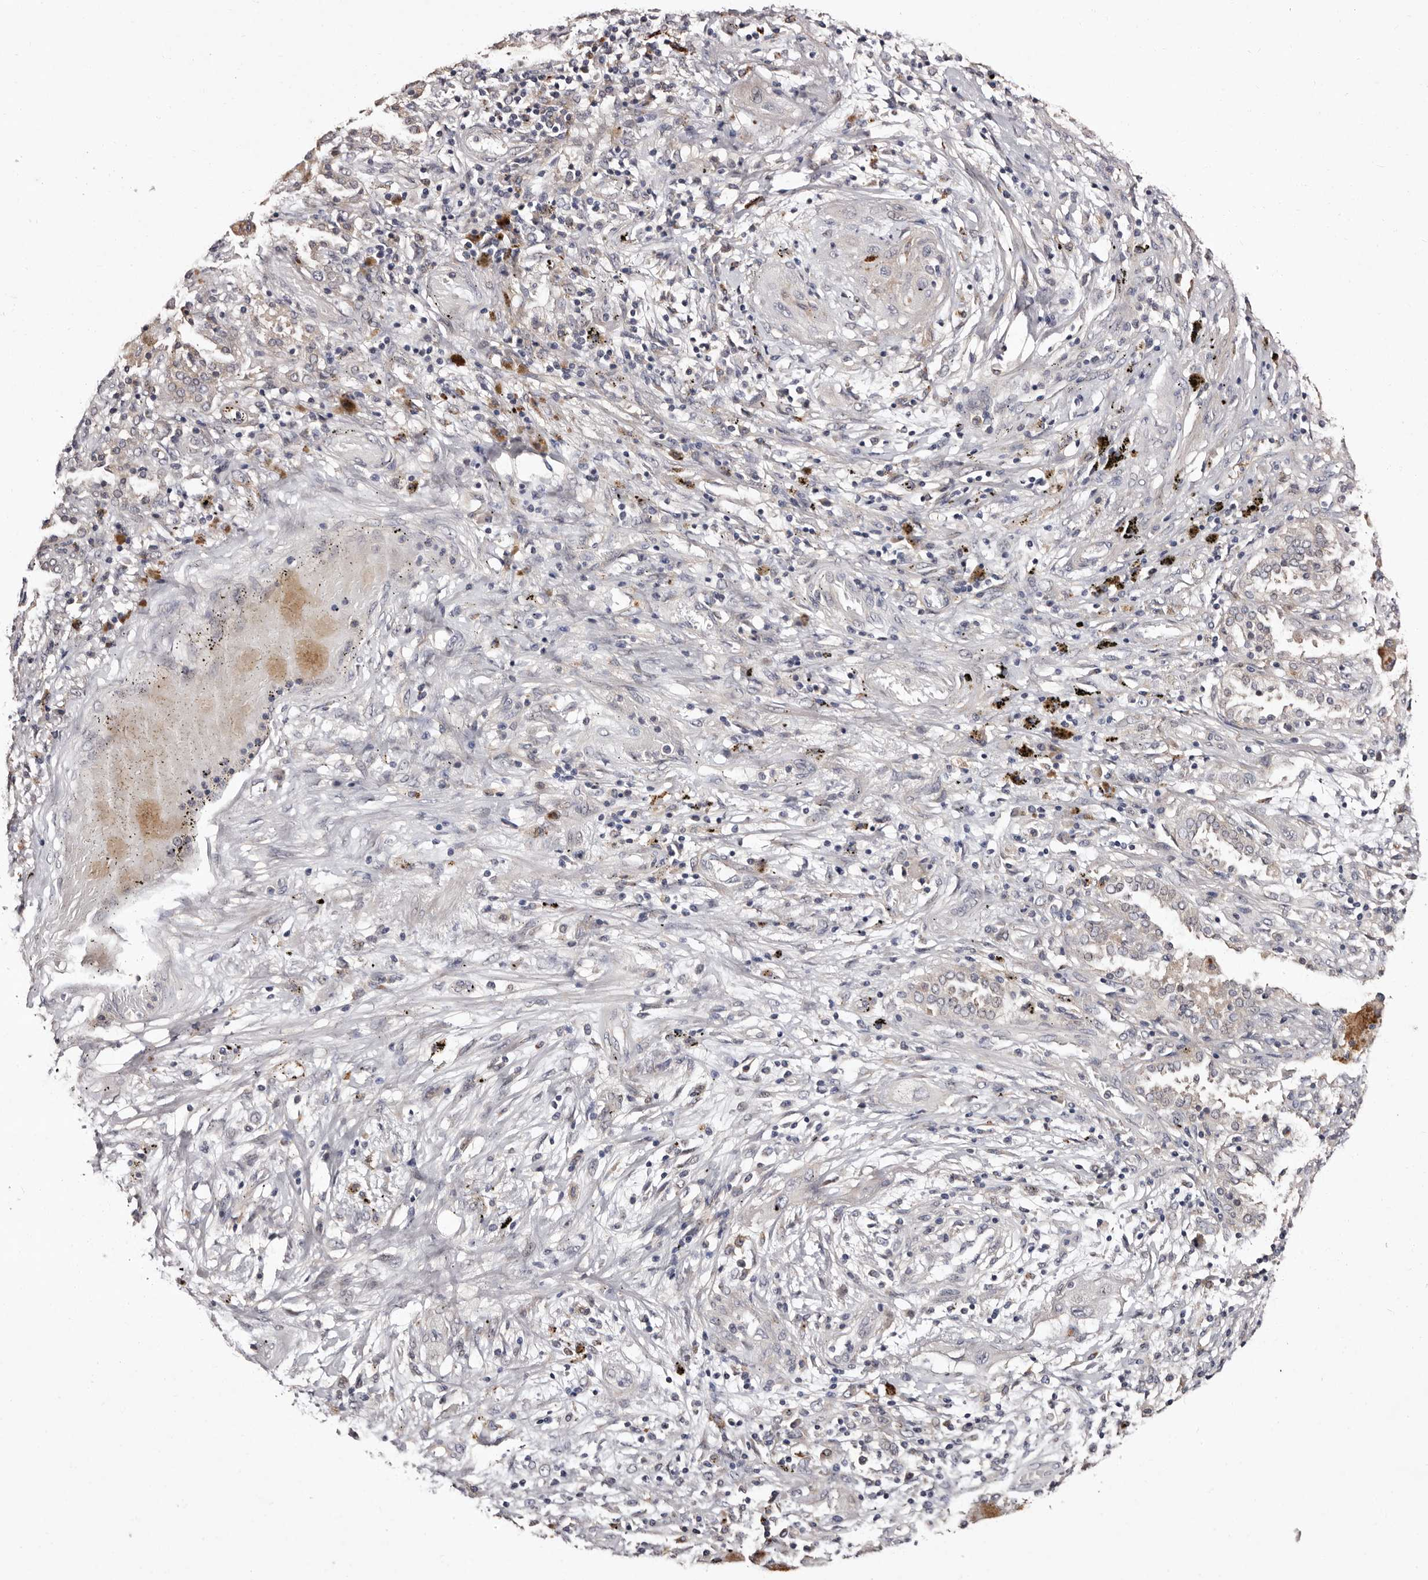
{"staining": {"intensity": "negative", "quantity": "none", "location": "none"}, "tissue": "lung cancer", "cell_type": "Tumor cells", "image_type": "cancer", "snomed": [{"axis": "morphology", "description": "Squamous cell carcinoma, NOS"}, {"axis": "topography", "description": "Lung"}], "caption": "IHC image of neoplastic tissue: human lung cancer (squamous cell carcinoma) stained with DAB shows no significant protein staining in tumor cells.", "gene": "FAM91A1", "patient": {"sex": "female", "age": 47}}